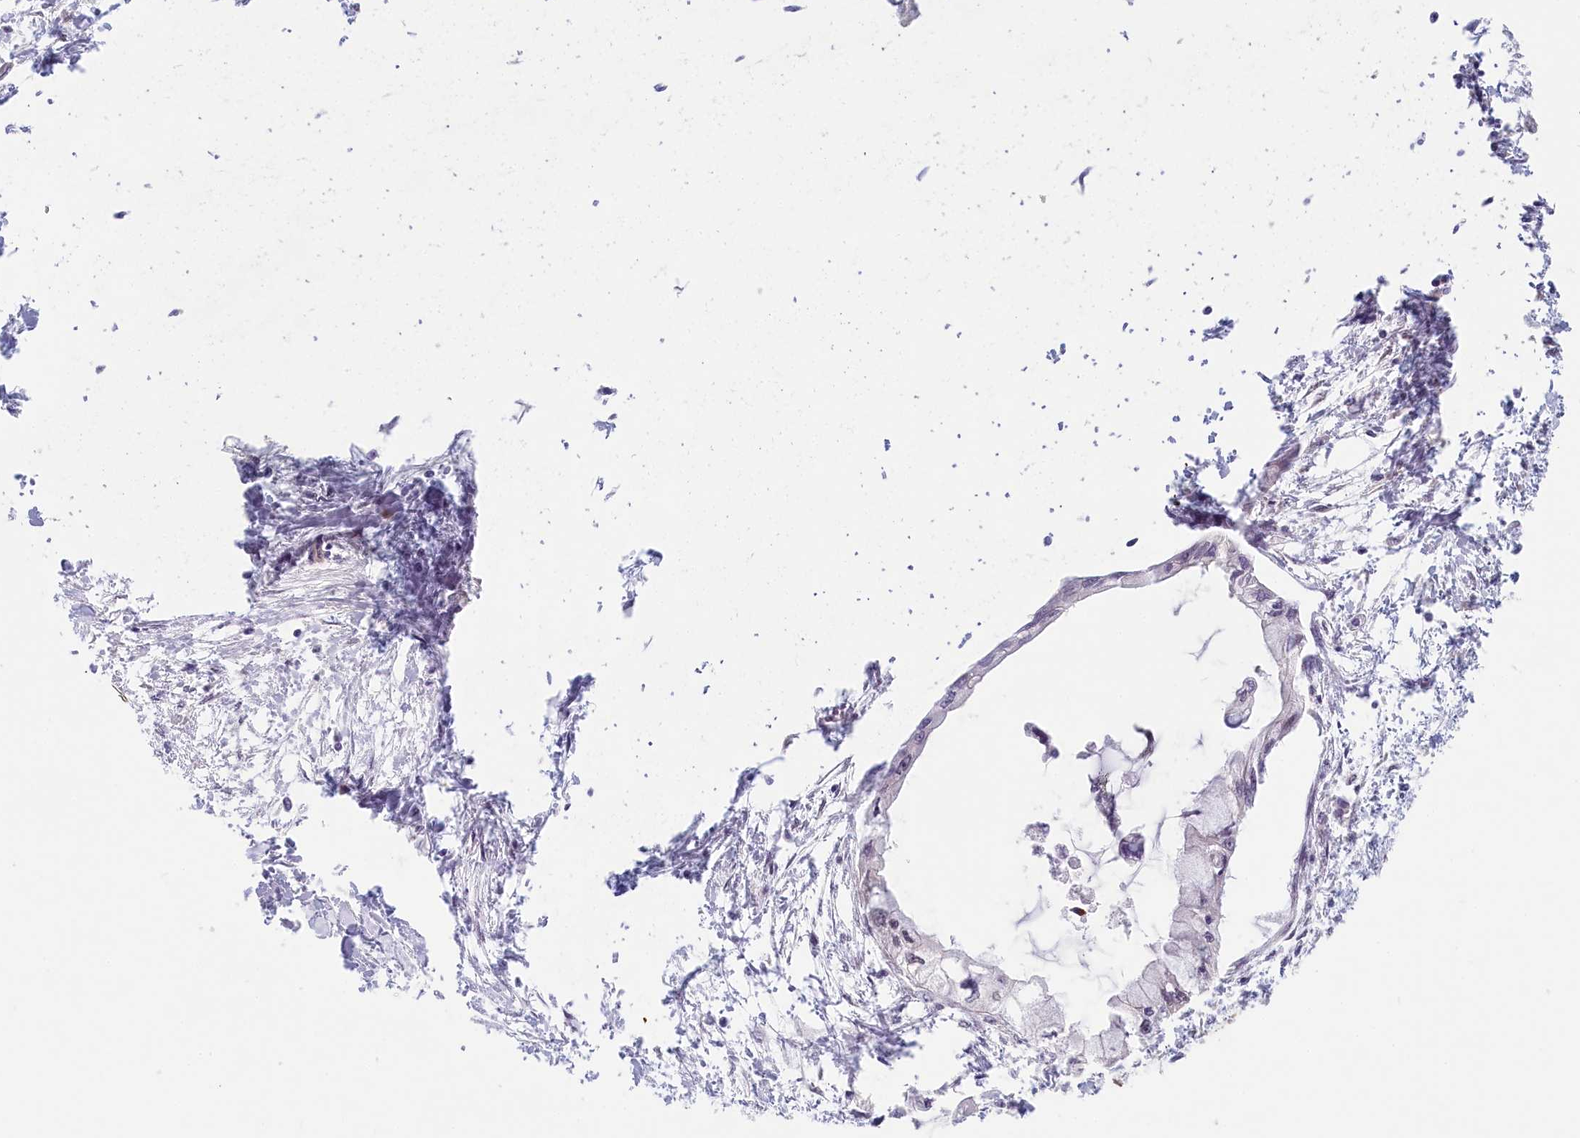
{"staining": {"intensity": "weak", "quantity": "<25%", "location": "nuclear"}, "tissue": "pancreatic cancer", "cell_type": "Tumor cells", "image_type": "cancer", "snomed": [{"axis": "morphology", "description": "Adenocarcinoma, NOS"}, {"axis": "topography", "description": "Pancreas"}], "caption": "The immunohistochemistry photomicrograph has no significant expression in tumor cells of pancreatic cancer tissue. The staining was performed using DAB (3,3'-diaminobenzidine) to visualize the protein expression in brown, while the nuclei were stained in blue with hematoxylin (Magnification: 20x).", "gene": "C19orf44", "patient": {"sex": "male", "age": 48}}